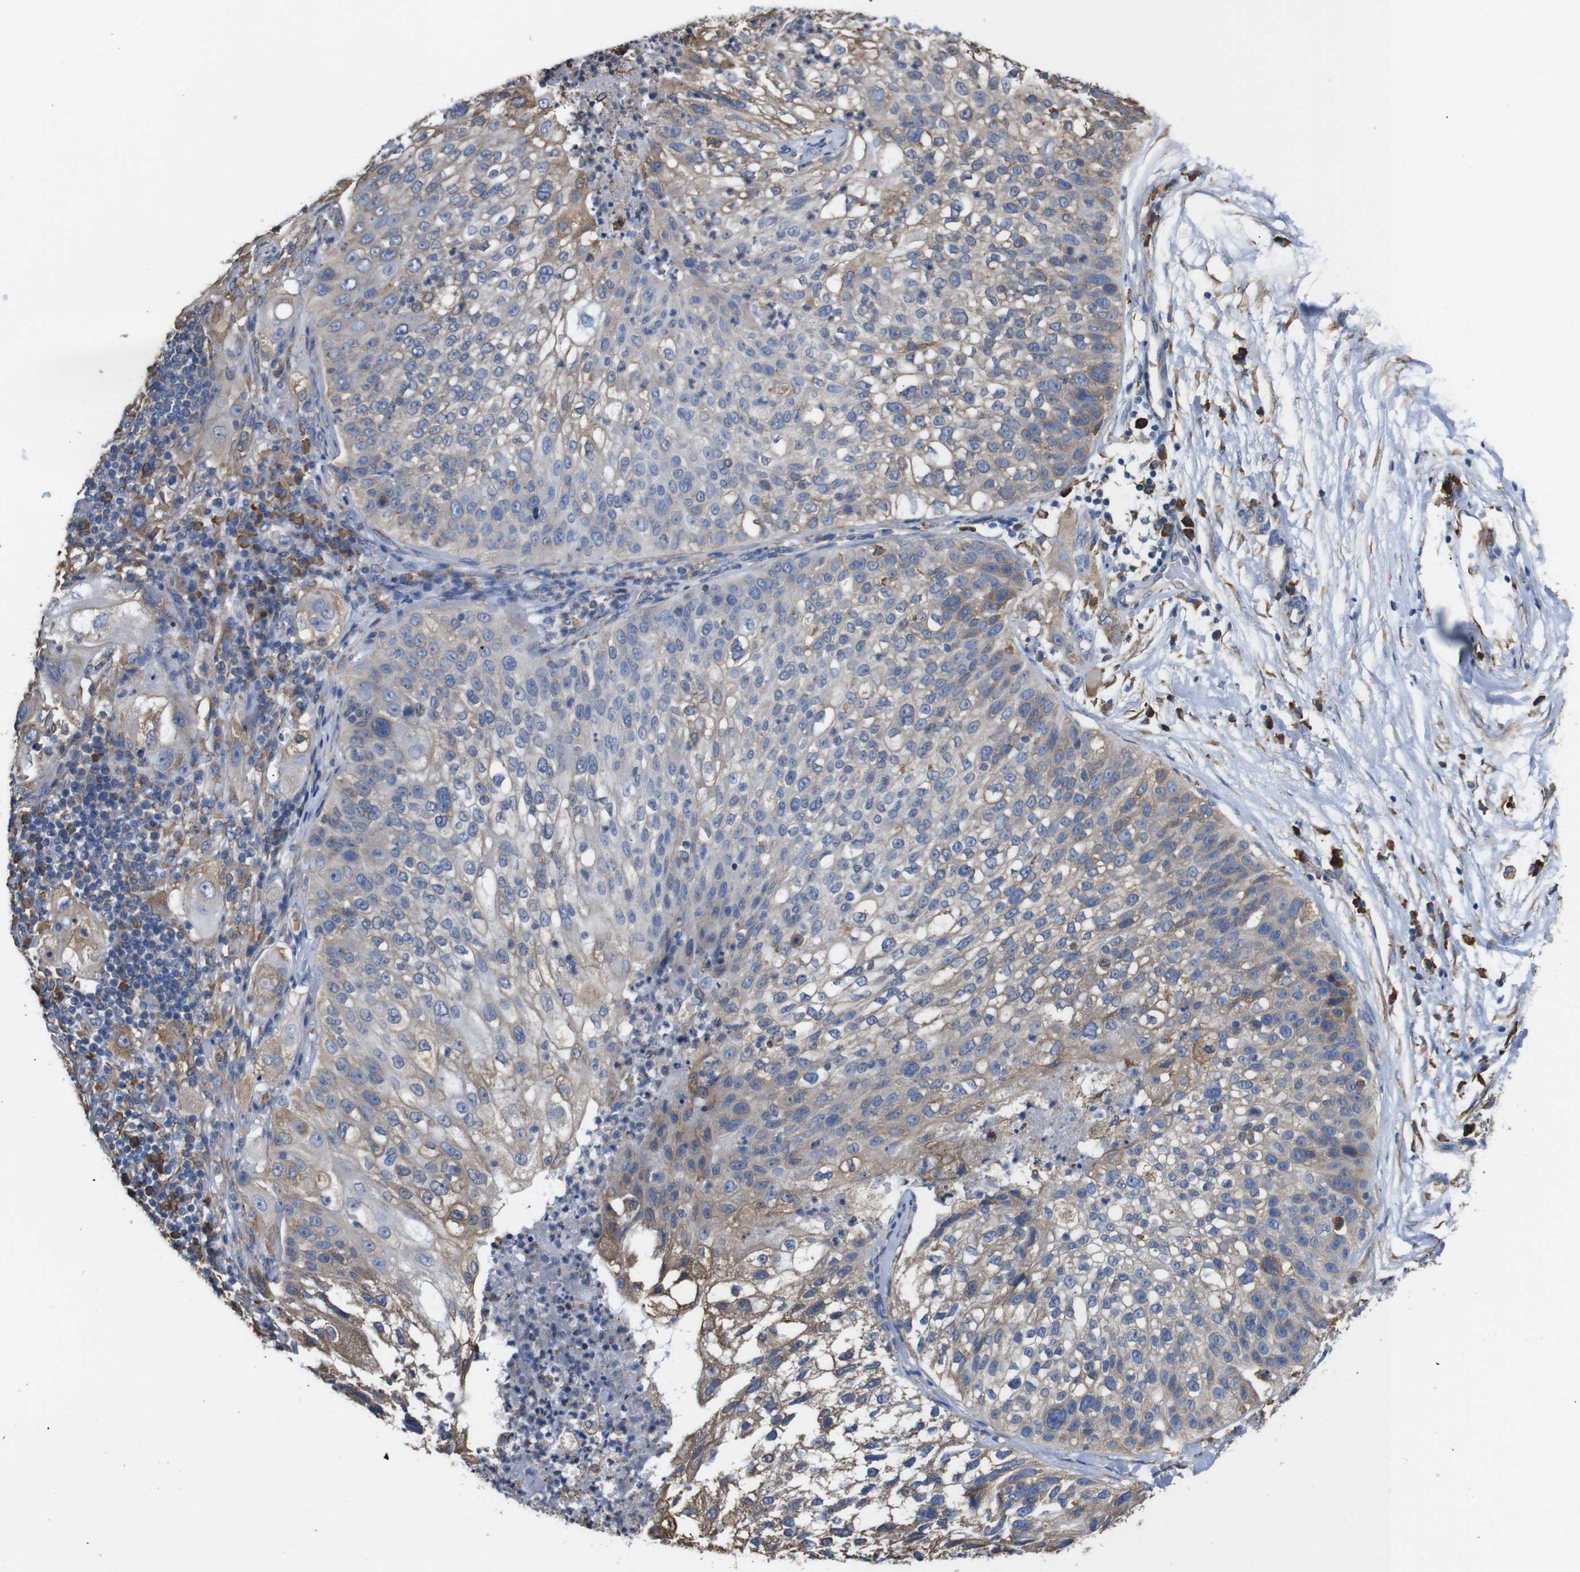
{"staining": {"intensity": "weak", "quantity": "25%-75%", "location": "cytoplasmic/membranous"}, "tissue": "lung cancer", "cell_type": "Tumor cells", "image_type": "cancer", "snomed": [{"axis": "morphology", "description": "Inflammation, NOS"}, {"axis": "morphology", "description": "Squamous cell carcinoma, NOS"}, {"axis": "topography", "description": "Lymph node"}, {"axis": "topography", "description": "Soft tissue"}, {"axis": "topography", "description": "Lung"}], "caption": "Lung squamous cell carcinoma stained with a brown dye demonstrates weak cytoplasmic/membranous positive expression in approximately 25%-75% of tumor cells.", "gene": "PPIB", "patient": {"sex": "male", "age": 66}}